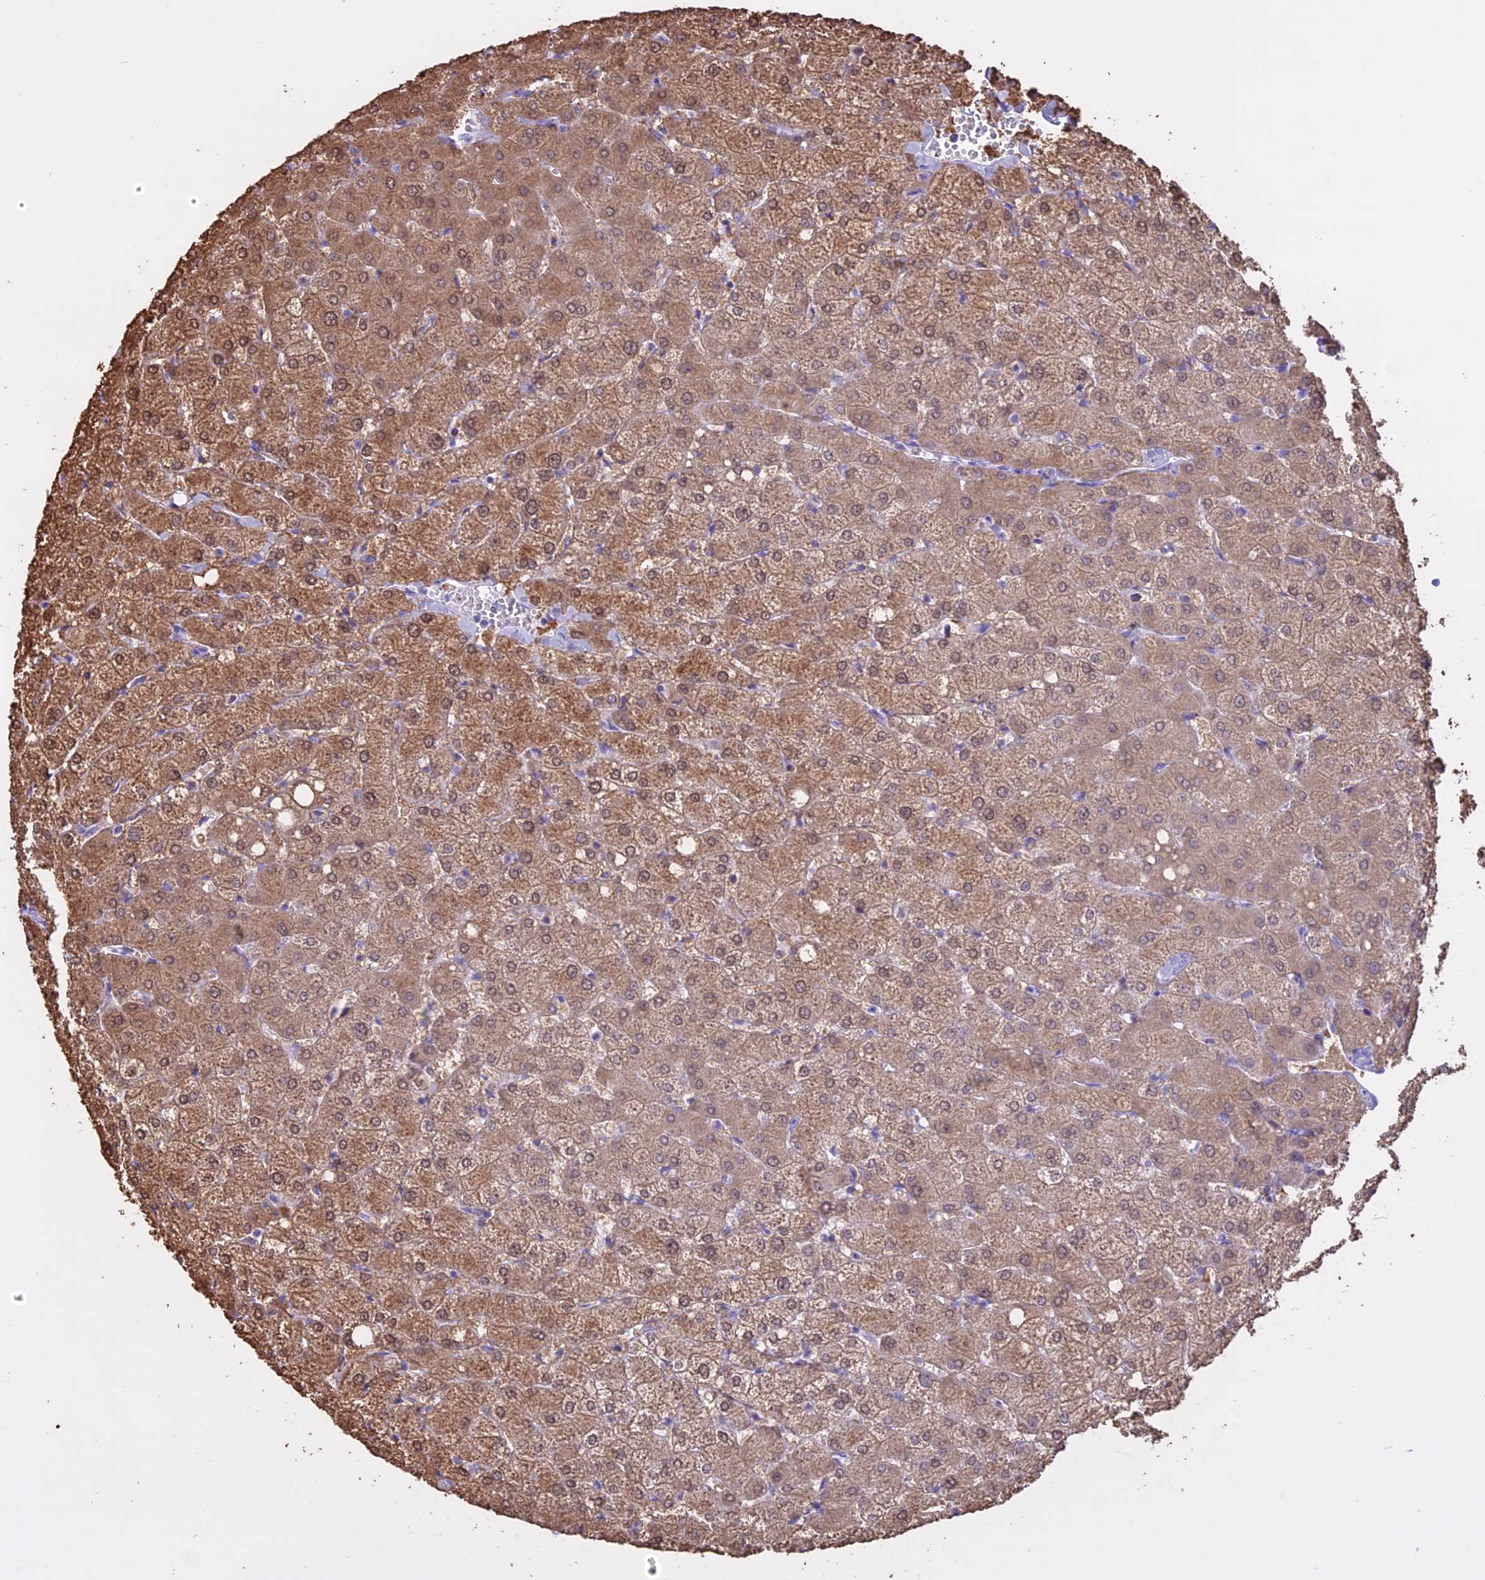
{"staining": {"intensity": "negative", "quantity": "none", "location": "none"}, "tissue": "liver", "cell_type": "Cholangiocytes", "image_type": "normal", "snomed": [{"axis": "morphology", "description": "Normal tissue, NOS"}, {"axis": "topography", "description": "Liver"}], "caption": "A photomicrograph of liver stained for a protein displays no brown staining in cholangiocytes. Nuclei are stained in blue.", "gene": "LHFPL2", "patient": {"sex": "female", "age": 54}}